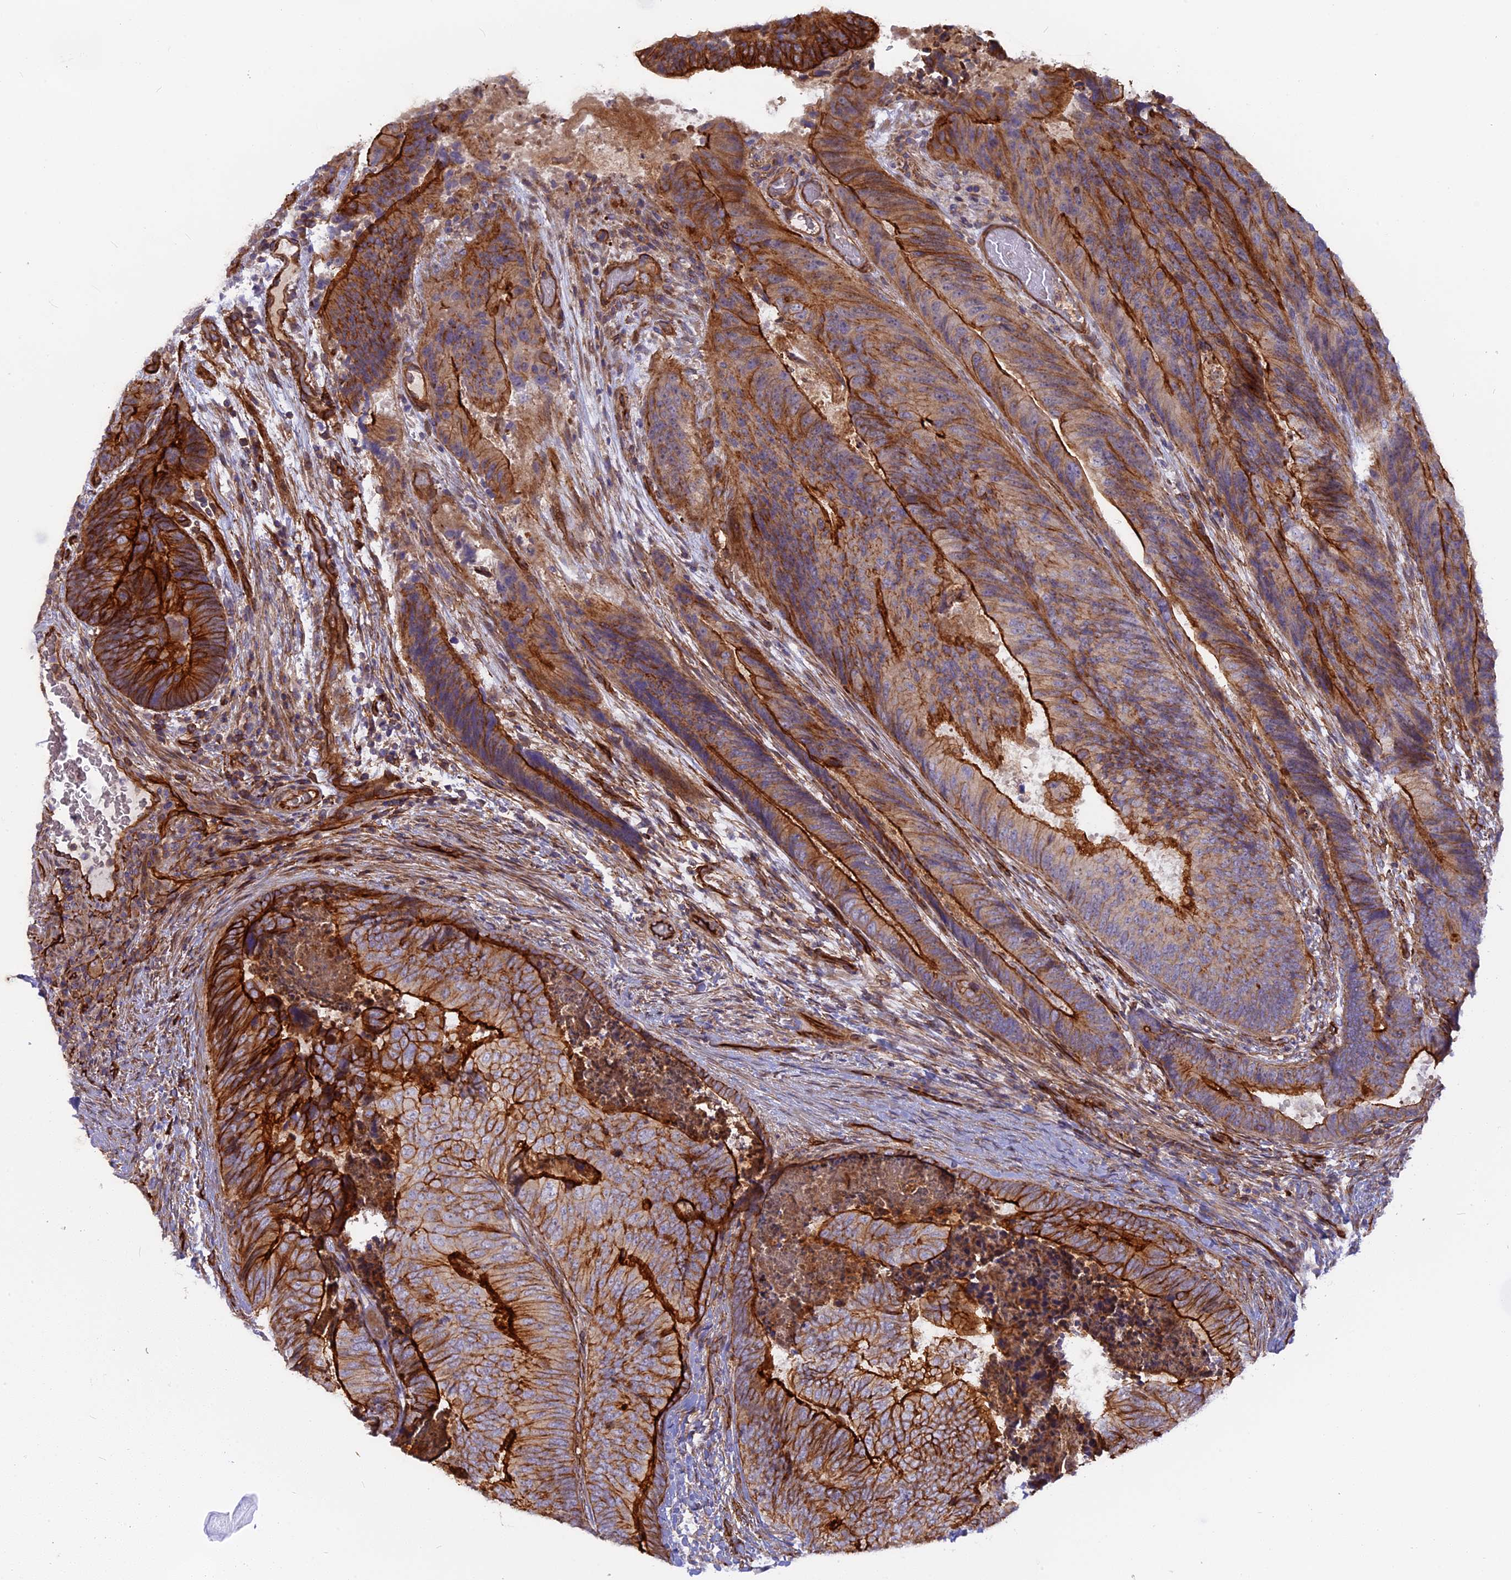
{"staining": {"intensity": "strong", "quantity": ">75%", "location": "cytoplasmic/membranous"}, "tissue": "colorectal cancer", "cell_type": "Tumor cells", "image_type": "cancer", "snomed": [{"axis": "morphology", "description": "Adenocarcinoma, NOS"}, {"axis": "topography", "description": "Colon"}], "caption": "Tumor cells exhibit high levels of strong cytoplasmic/membranous positivity in approximately >75% of cells in human colorectal cancer (adenocarcinoma).", "gene": "CNBD2", "patient": {"sex": "female", "age": 67}}